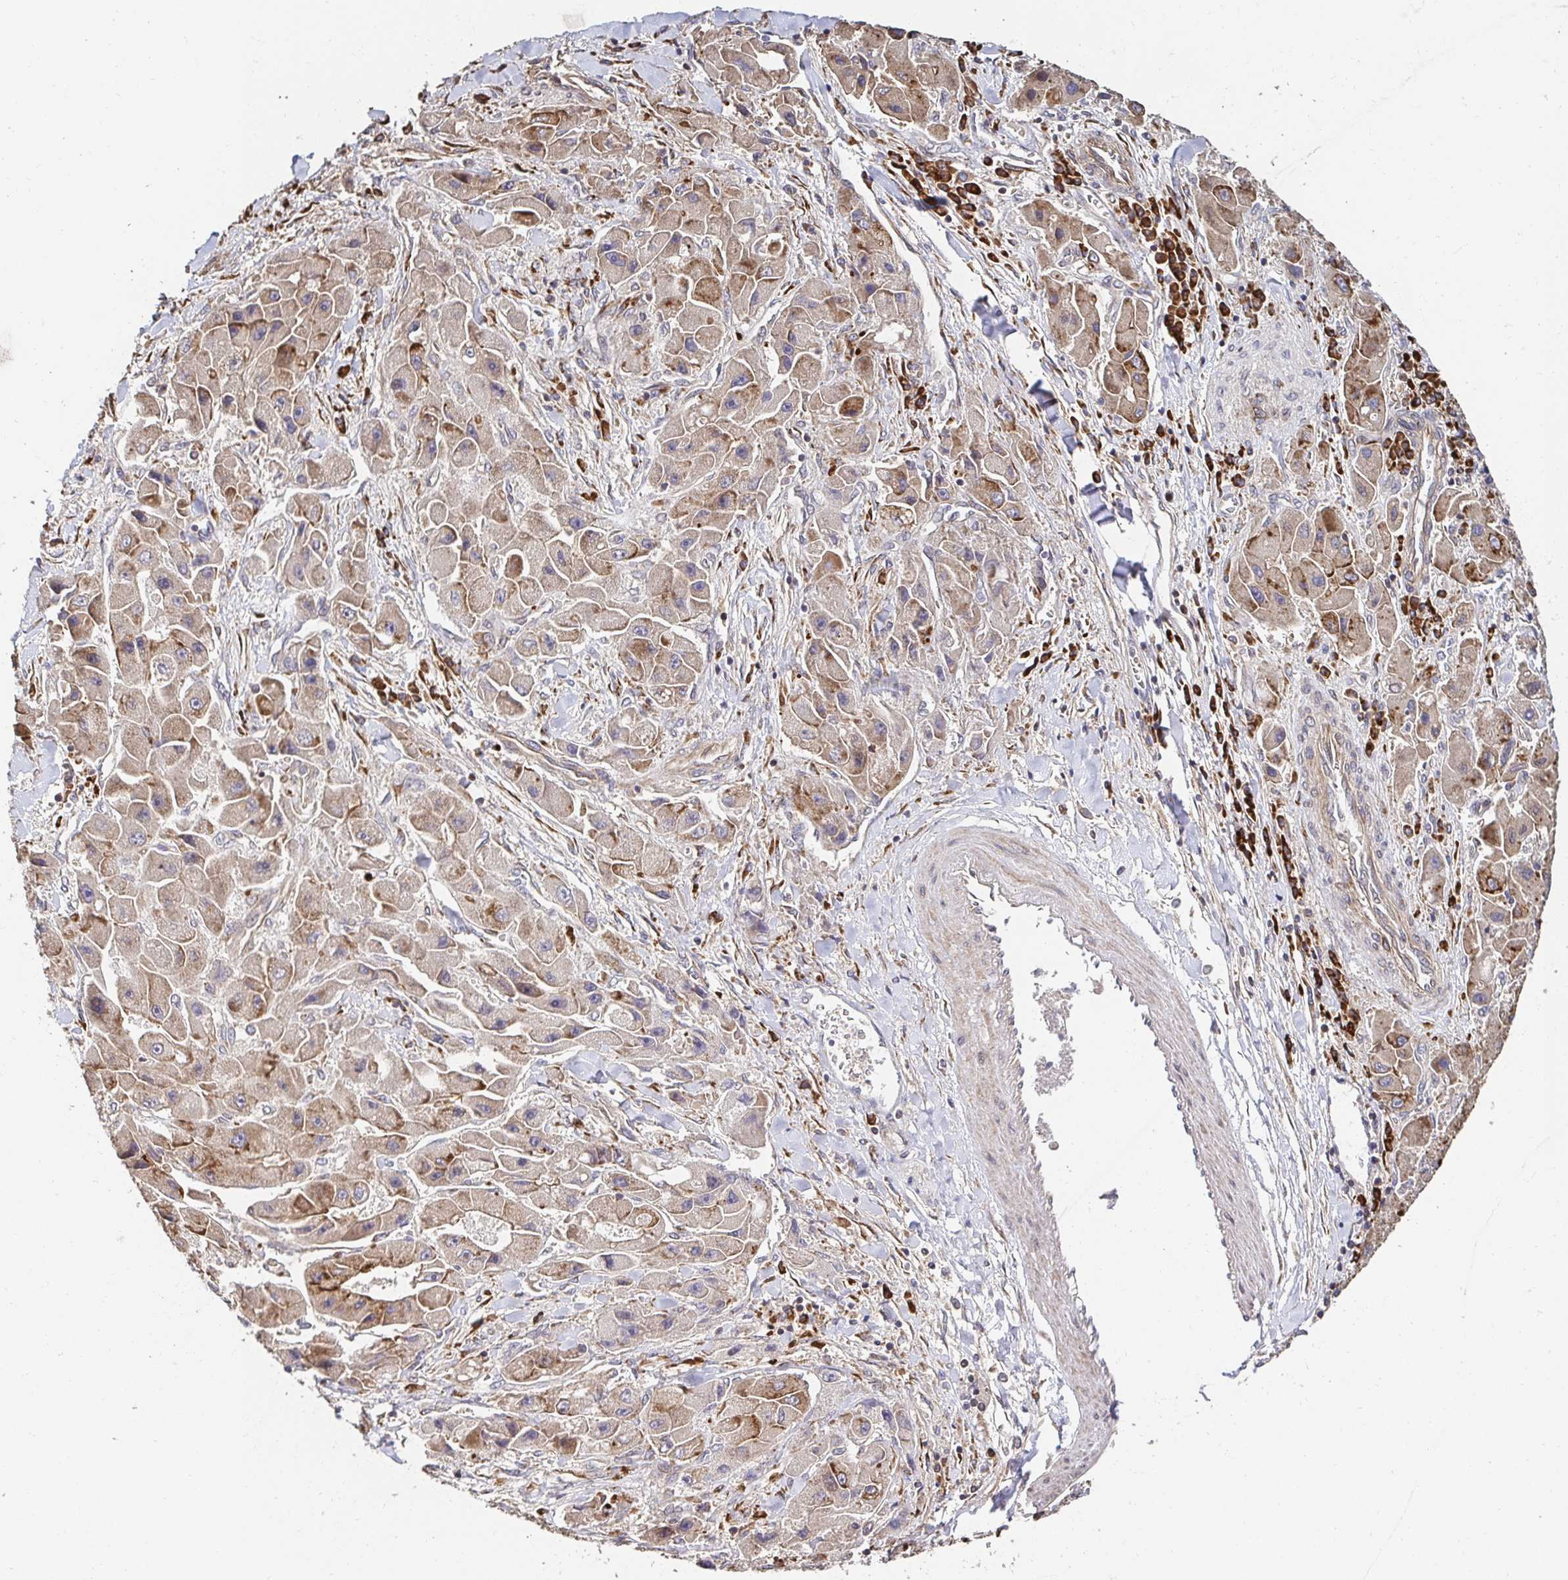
{"staining": {"intensity": "moderate", "quantity": "<25%", "location": "cytoplasmic/membranous"}, "tissue": "liver cancer", "cell_type": "Tumor cells", "image_type": "cancer", "snomed": [{"axis": "morphology", "description": "Carcinoma, Hepatocellular, NOS"}, {"axis": "topography", "description": "Liver"}], "caption": "Protein staining reveals moderate cytoplasmic/membranous staining in about <25% of tumor cells in liver cancer.", "gene": "APBB1", "patient": {"sex": "male", "age": 24}}